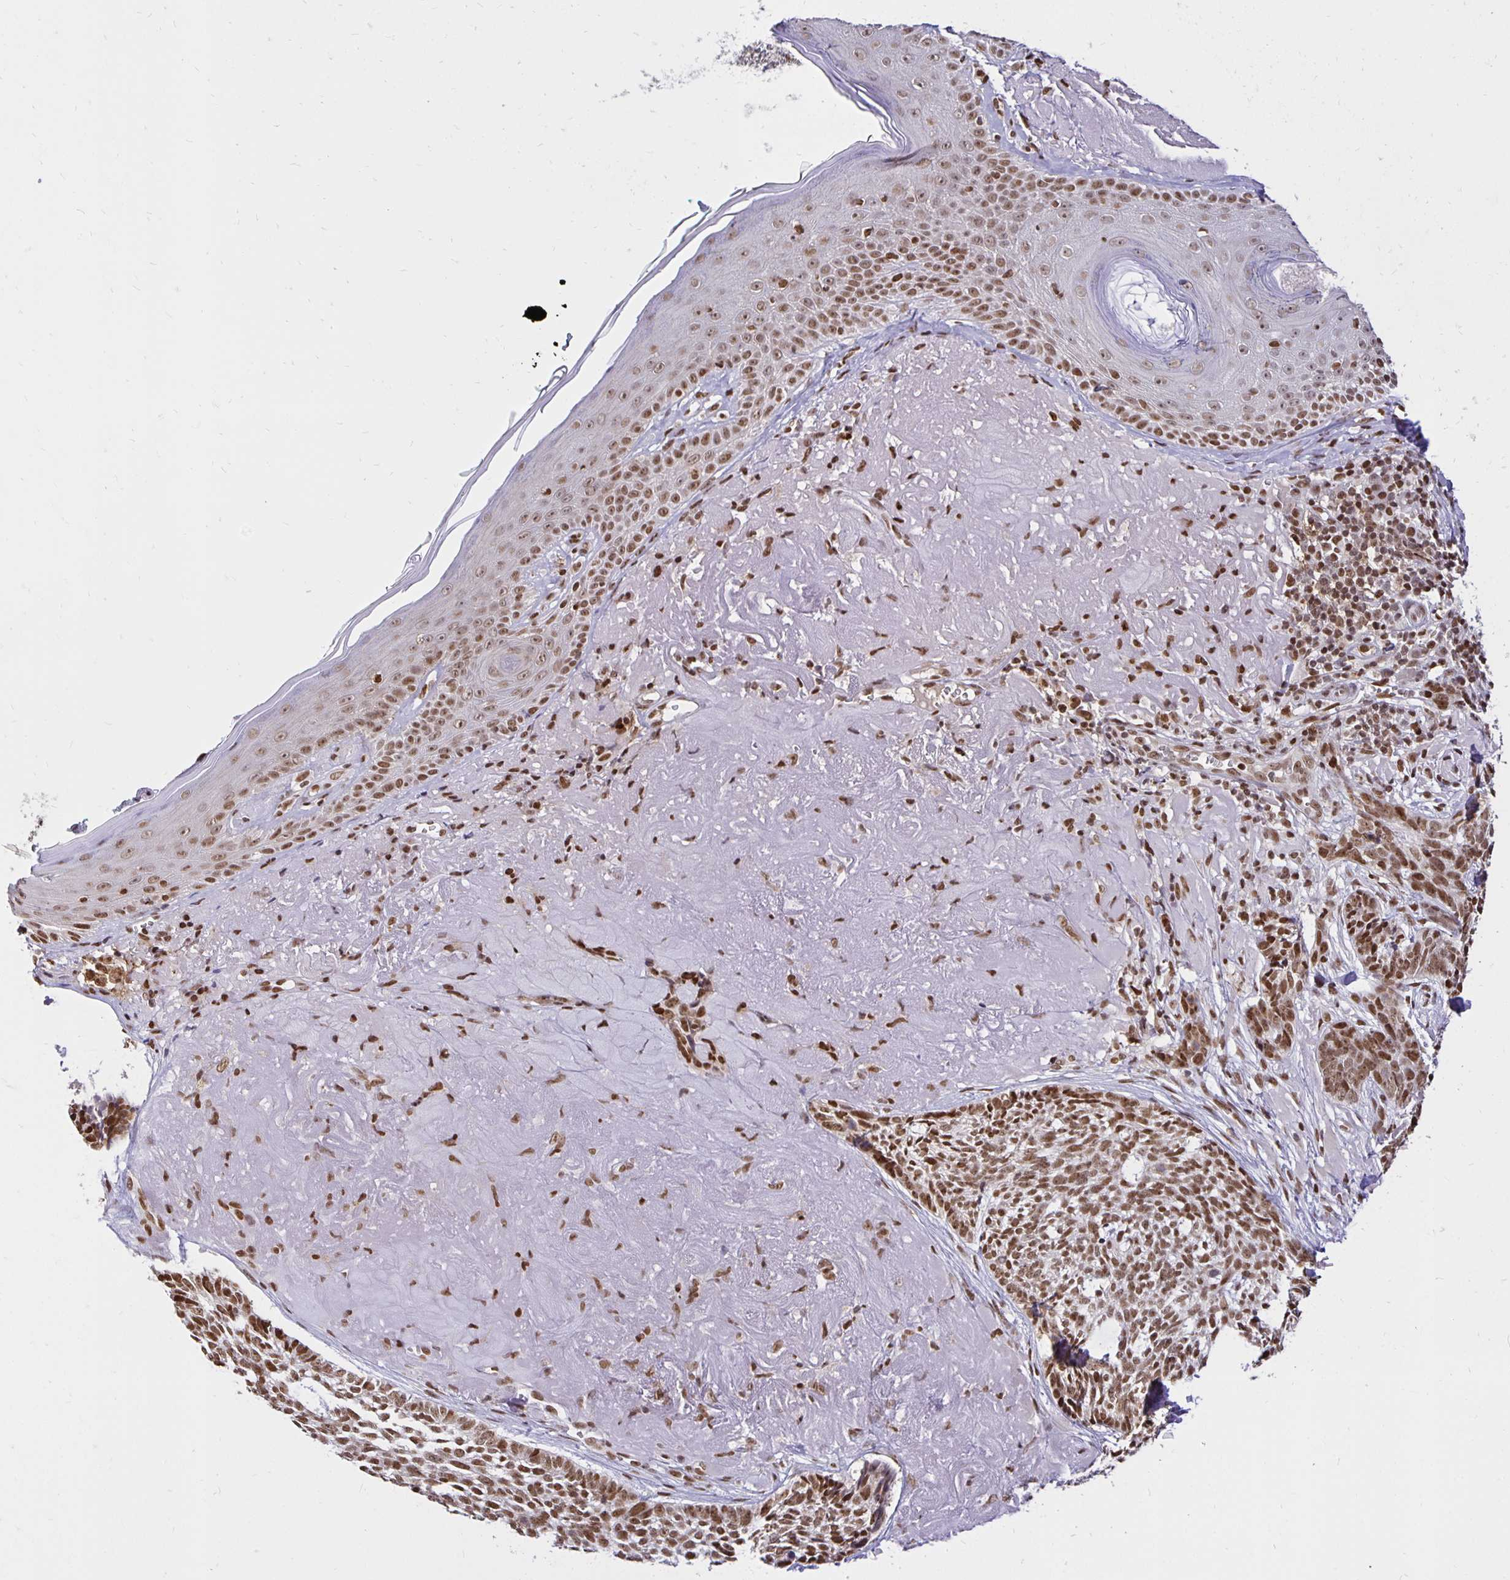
{"staining": {"intensity": "moderate", "quantity": ">75%", "location": "nuclear"}, "tissue": "skin cancer", "cell_type": "Tumor cells", "image_type": "cancer", "snomed": [{"axis": "morphology", "description": "Basal cell carcinoma"}, {"axis": "topography", "description": "Skin"}, {"axis": "topography", "description": "Skin of face"}], "caption": "Skin cancer stained for a protein (brown) exhibits moderate nuclear positive positivity in approximately >75% of tumor cells.", "gene": "ZNF579", "patient": {"sex": "female", "age": 95}}